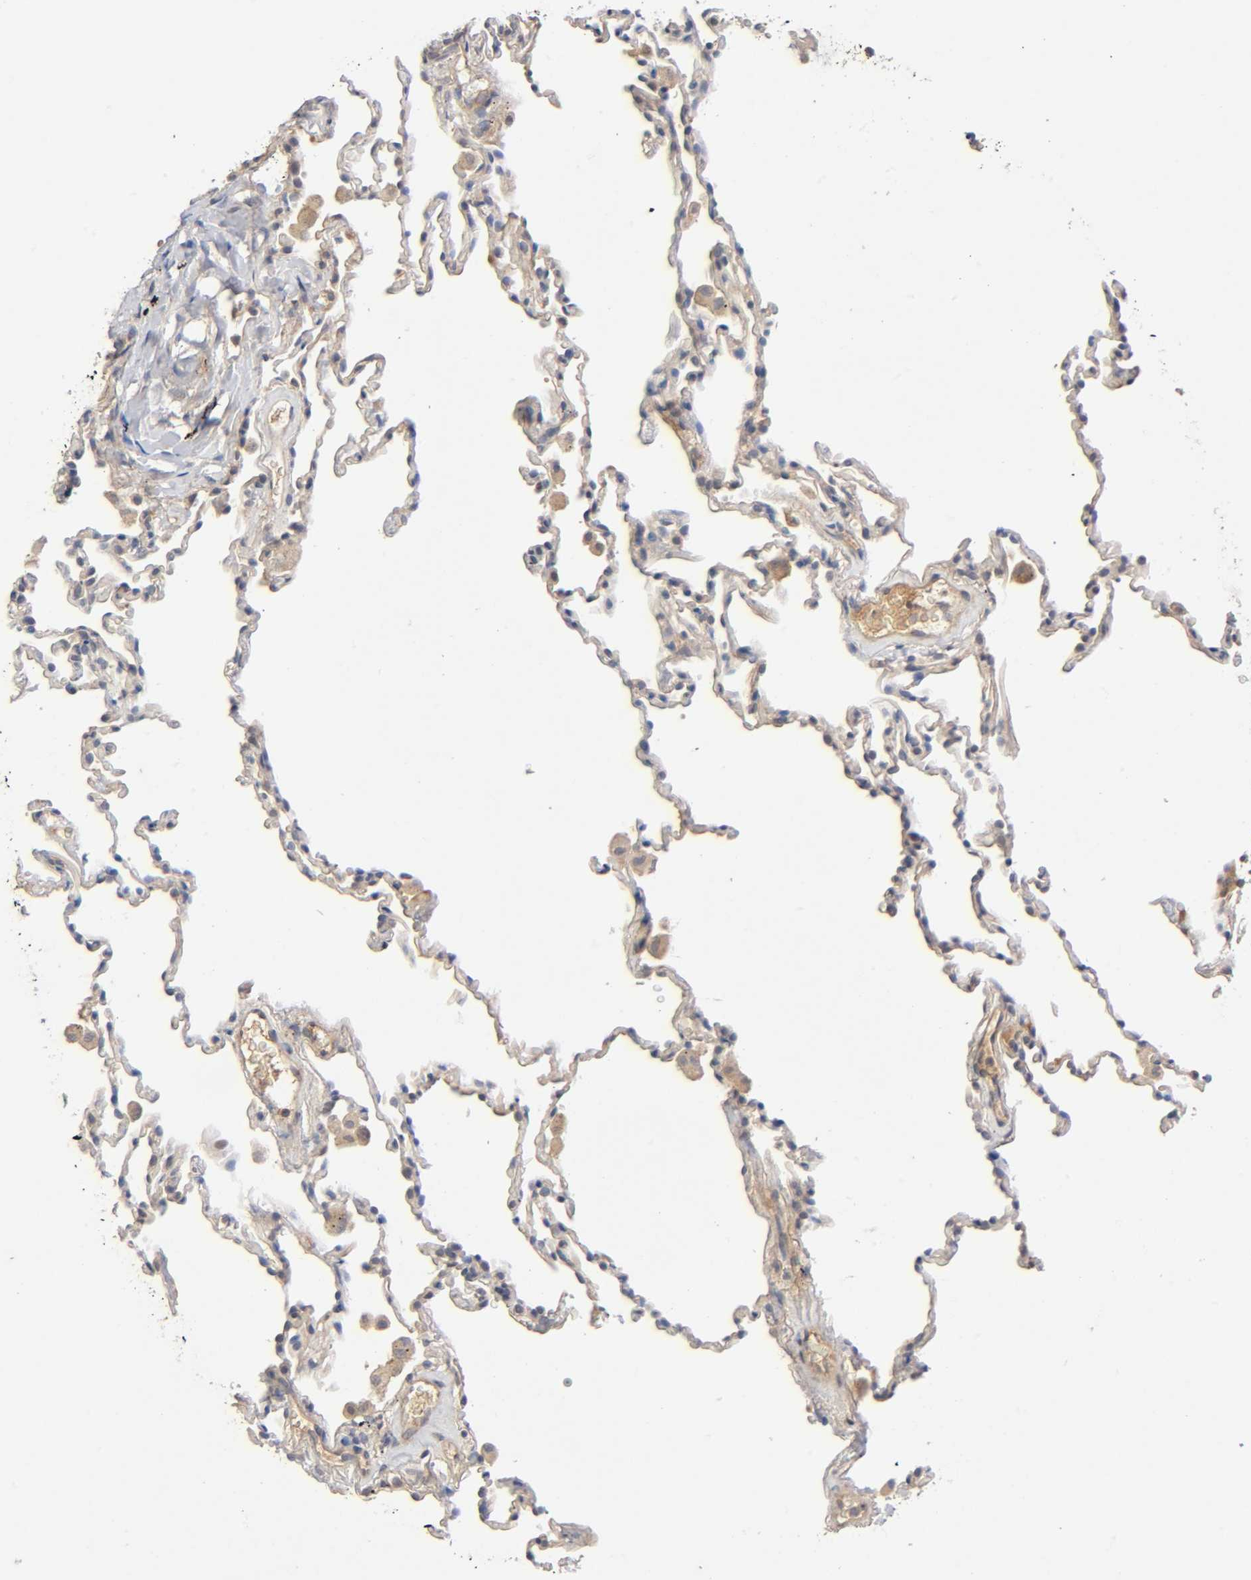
{"staining": {"intensity": "weak", "quantity": "25%-75%", "location": "cytoplasmic/membranous"}, "tissue": "lung", "cell_type": "Alveolar cells", "image_type": "normal", "snomed": [{"axis": "morphology", "description": "Normal tissue, NOS"}, {"axis": "morphology", "description": "Soft tissue tumor metastatic"}, {"axis": "topography", "description": "Lung"}], "caption": "Benign lung exhibits weak cytoplasmic/membranous staining in approximately 25%-75% of alveolar cells, visualized by immunohistochemistry. (brown staining indicates protein expression, while blue staining denotes nuclei).", "gene": "CPB2", "patient": {"sex": "male", "age": 59}}